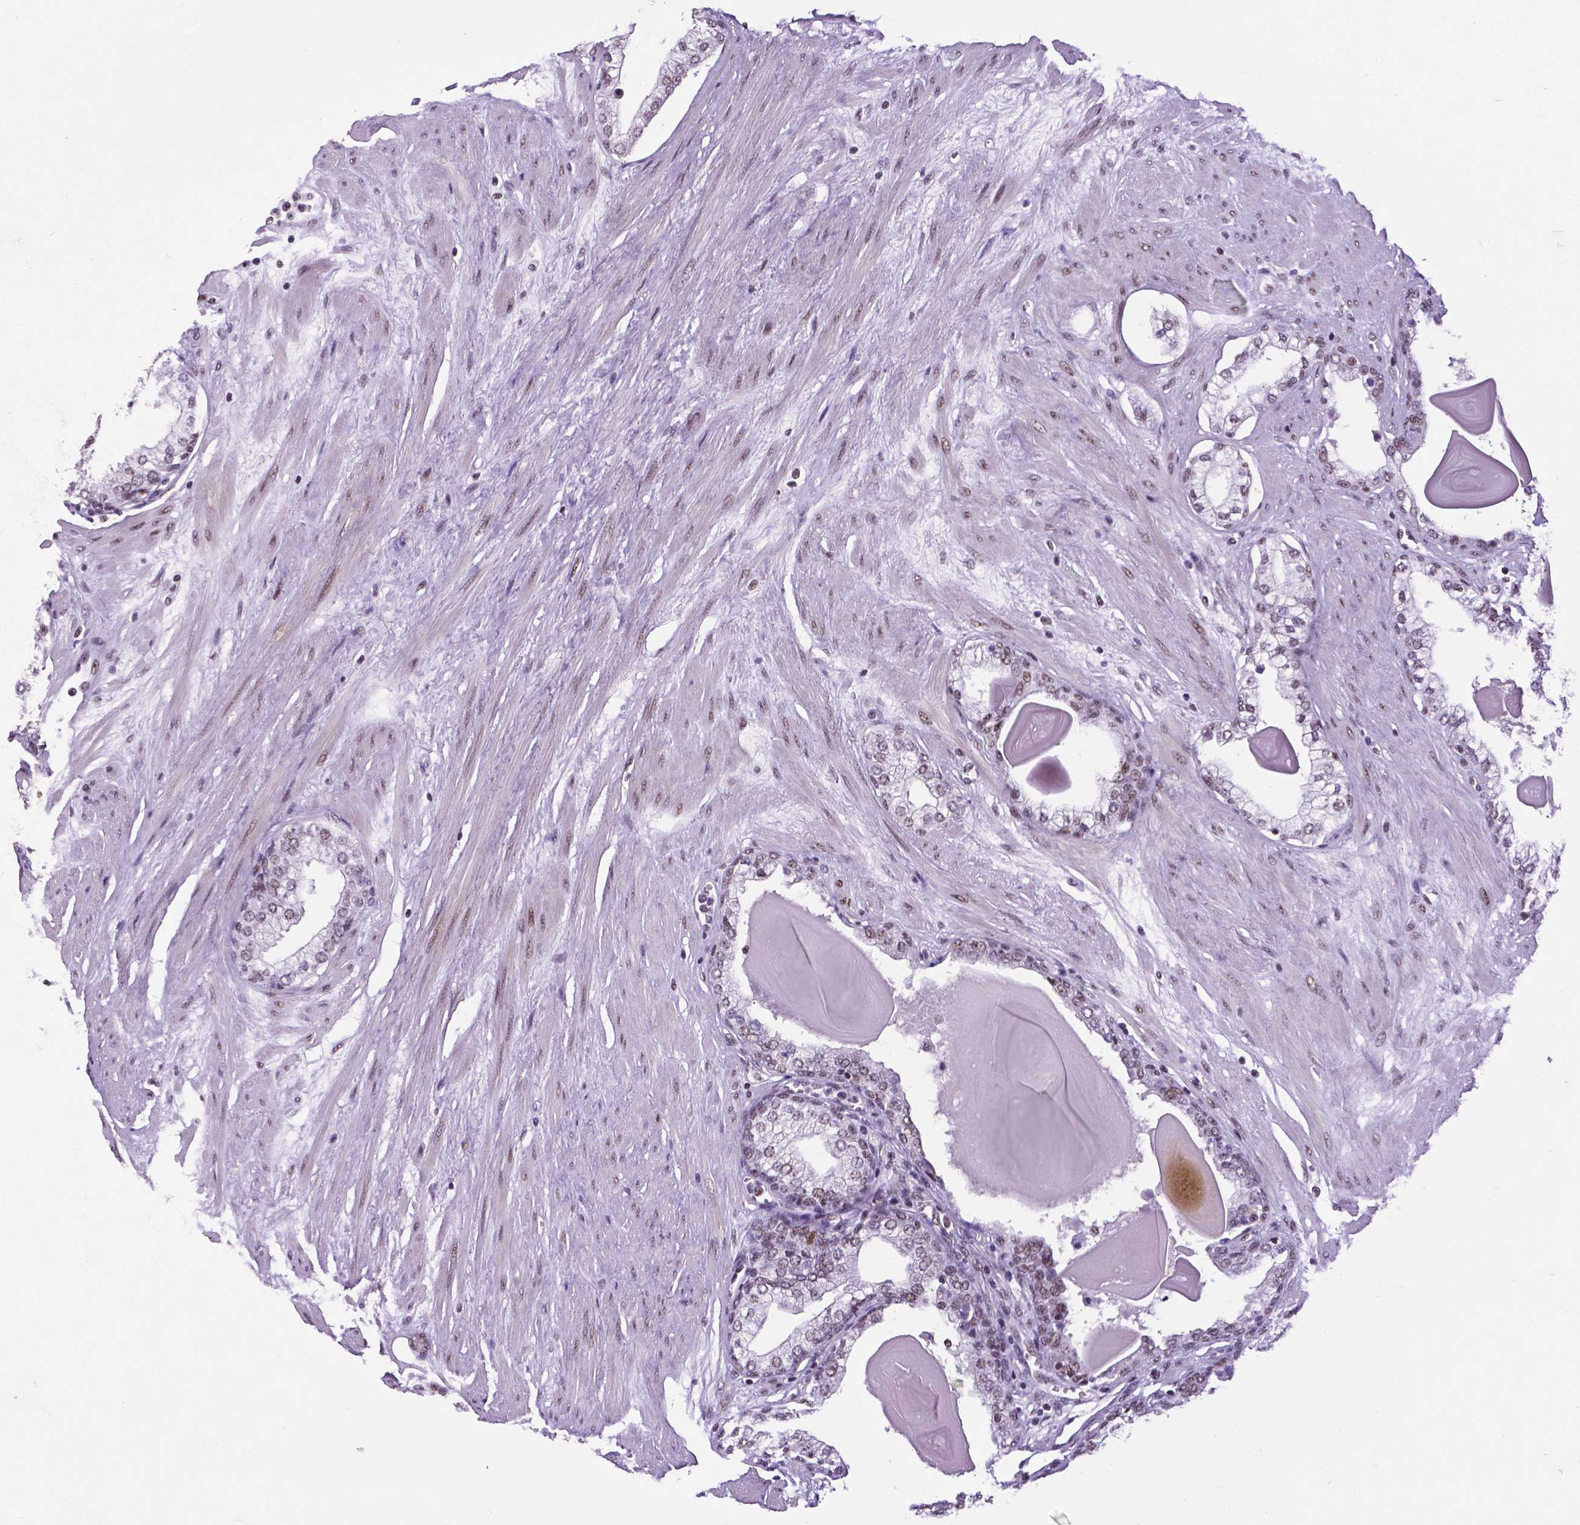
{"staining": {"intensity": "weak", "quantity": "25%-75%", "location": "nuclear"}, "tissue": "prostate cancer", "cell_type": "Tumor cells", "image_type": "cancer", "snomed": [{"axis": "morphology", "description": "Adenocarcinoma, Low grade"}, {"axis": "topography", "description": "Prostate"}], "caption": "Protein positivity by IHC shows weak nuclear expression in about 25%-75% of tumor cells in low-grade adenocarcinoma (prostate).", "gene": "REST", "patient": {"sex": "male", "age": 64}}